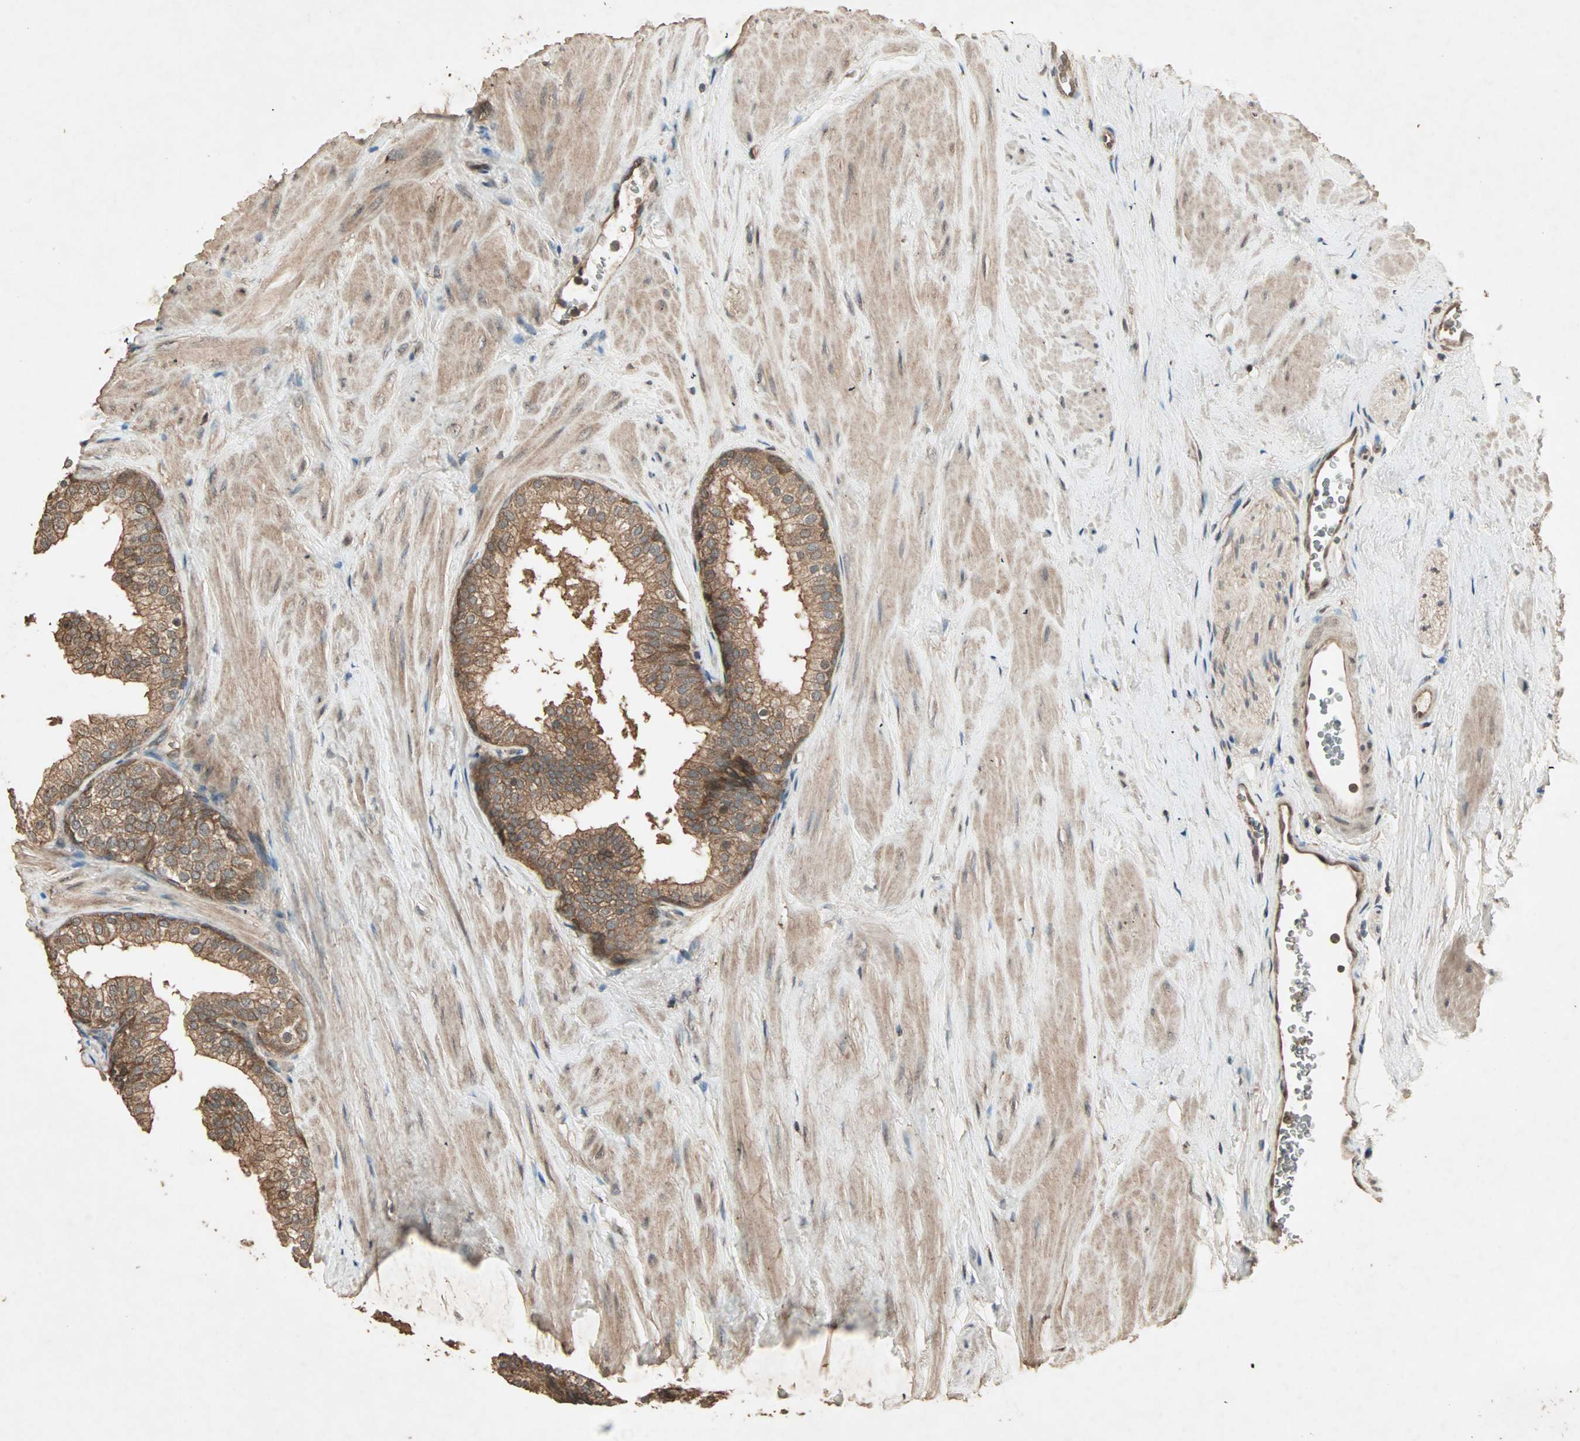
{"staining": {"intensity": "moderate", "quantity": ">75%", "location": "cytoplasmic/membranous"}, "tissue": "prostate", "cell_type": "Glandular cells", "image_type": "normal", "snomed": [{"axis": "morphology", "description": "Normal tissue, NOS"}, {"axis": "topography", "description": "Prostate"}], "caption": "Immunohistochemistry (IHC) micrograph of normal prostate stained for a protein (brown), which displays medium levels of moderate cytoplasmic/membranous positivity in about >75% of glandular cells.", "gene": "UBAC1", "patient": {"sex": "male", "age": 60}}